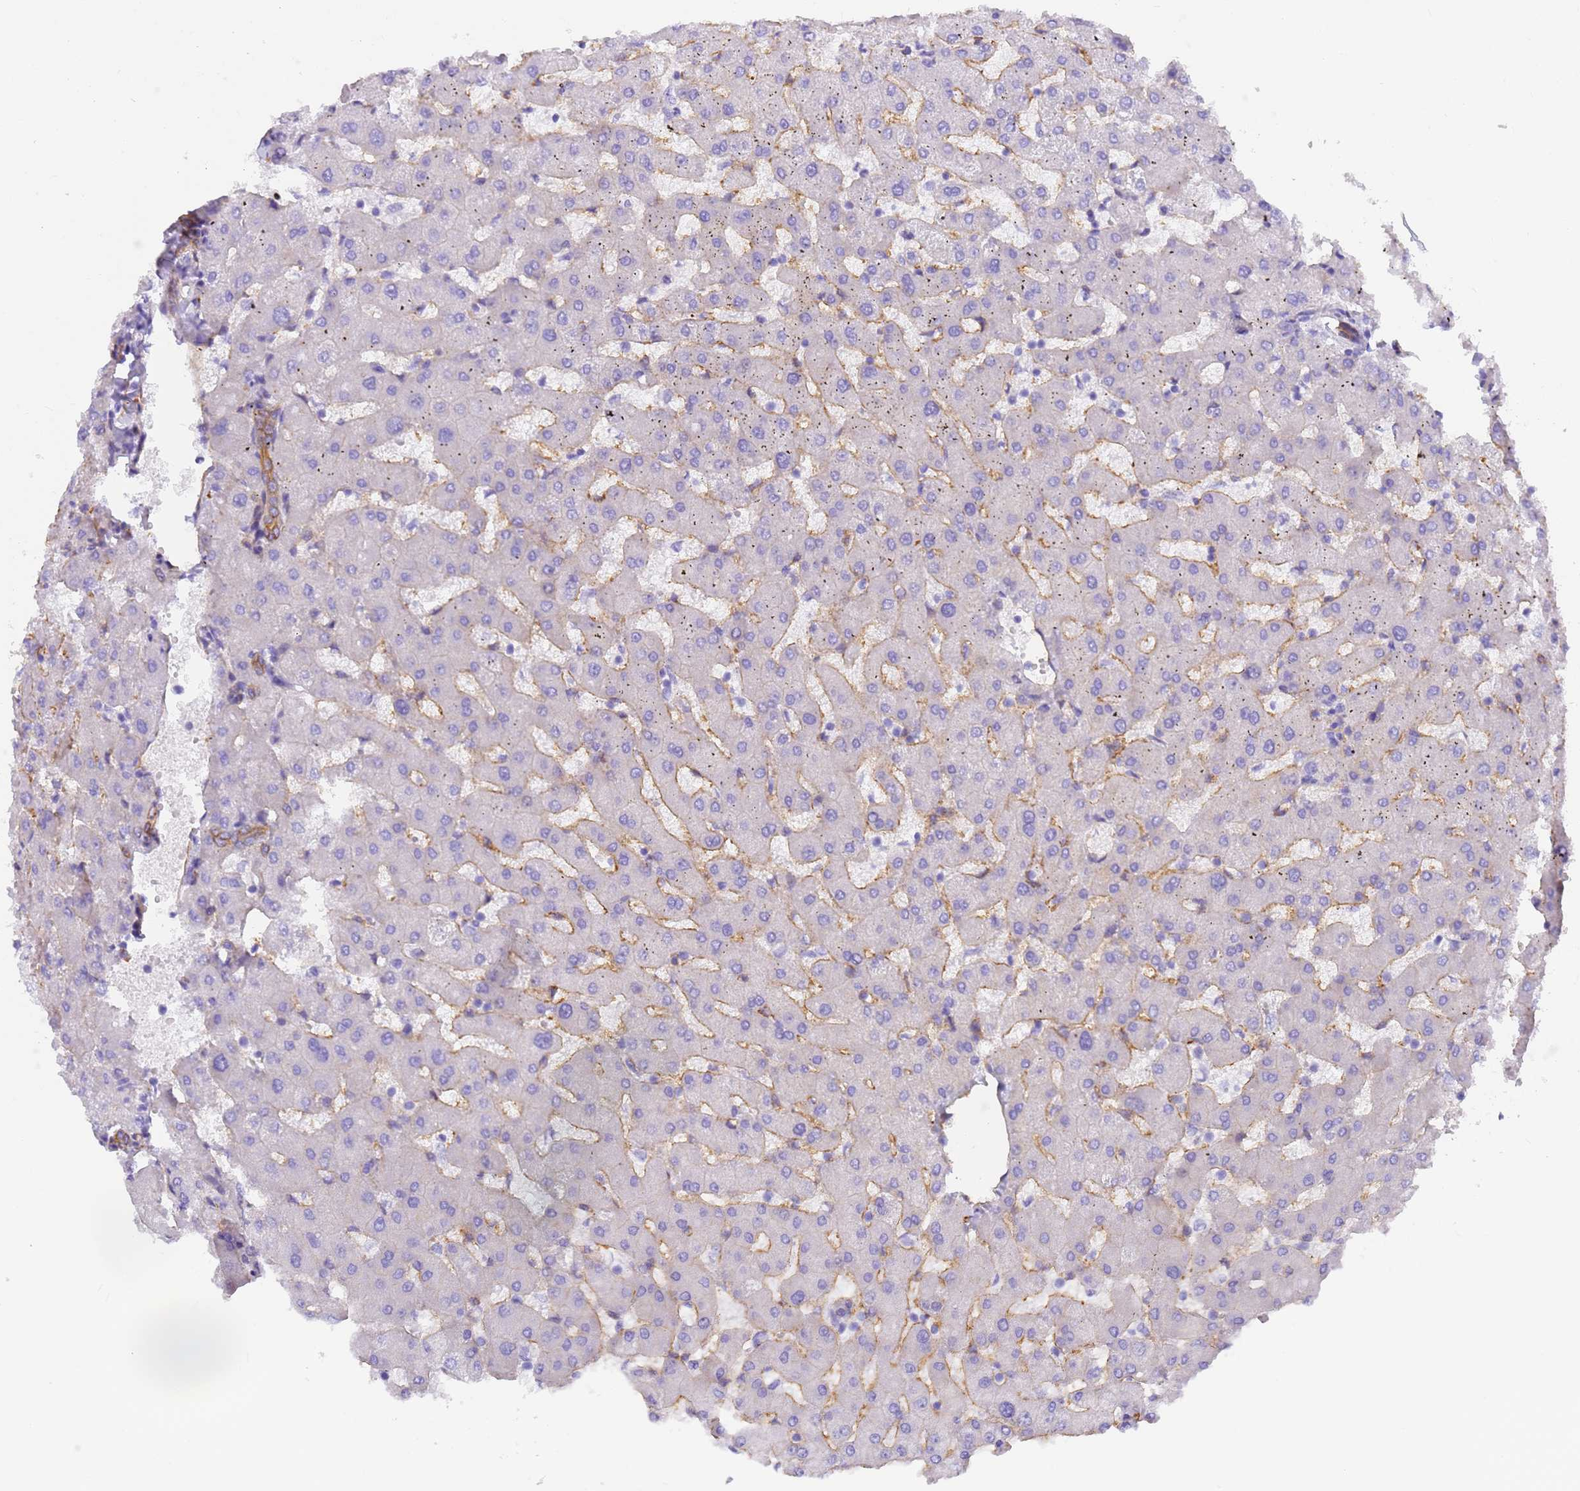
{"staining": {"intensity": "moderate", "quantity": ">75%", "location": "cytoplasmic/membranous"}, "tissue": "liver", "cell_type": "Cholangiocytes", "image_type": "normal", "snomed": [{"axis": "morphology", "description": "Normal tissue, NOS"}, {"axis": "topography", "description": "Liver"}], "caption": "Human liver stained for a protein (brown) displays moderate cytoplasmic/membranous positive expression in approximately >75% of cholangiocytes.", "gene": "MVB12A", "patient": {"sex": "female", "age": 63}}